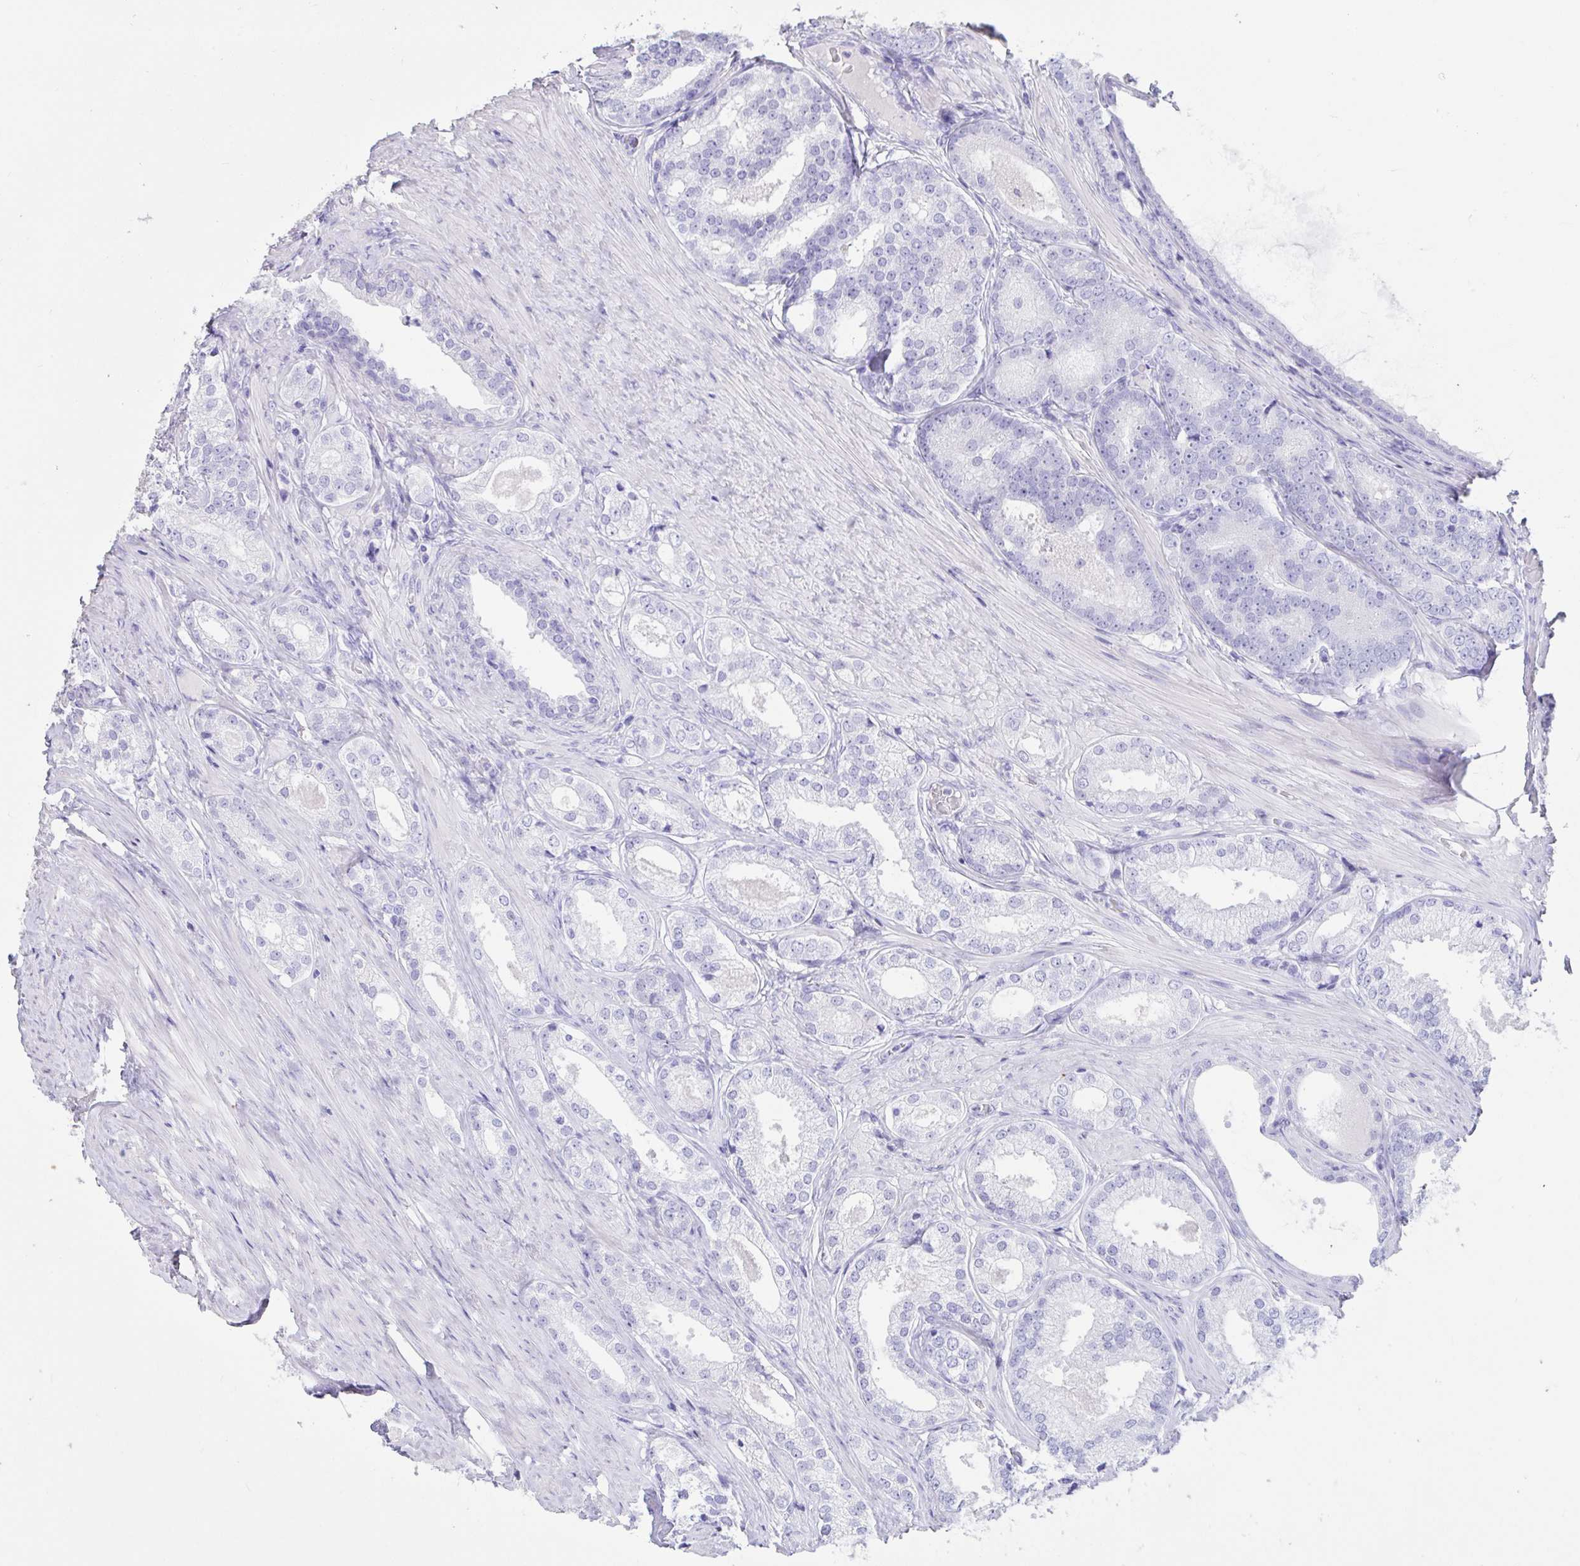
{"staining": {"intensity": "negative", "quantity": "none", "location": "none"}, "tissue": "prostate cancer", "cell_type": "Tumor cells", "image_type": "cancer", "snomed": [{"axis": "morphology", "description": "Adenocarcinoma, NOS"}, {"axis": "morphology", "description": "Adenocarcinoma, Low grade"}, {"axis": "topography", "description": "Prostate"}], "caption": "Immunohistochemistry micrograph of neoplastic tissue: low-grade adenocarcinoma (prostate) stained with DAB shows no significant protein positivity in tumor cells.", "gene": "TNNC1", "patient": {"sex": "male", "age": 68}}